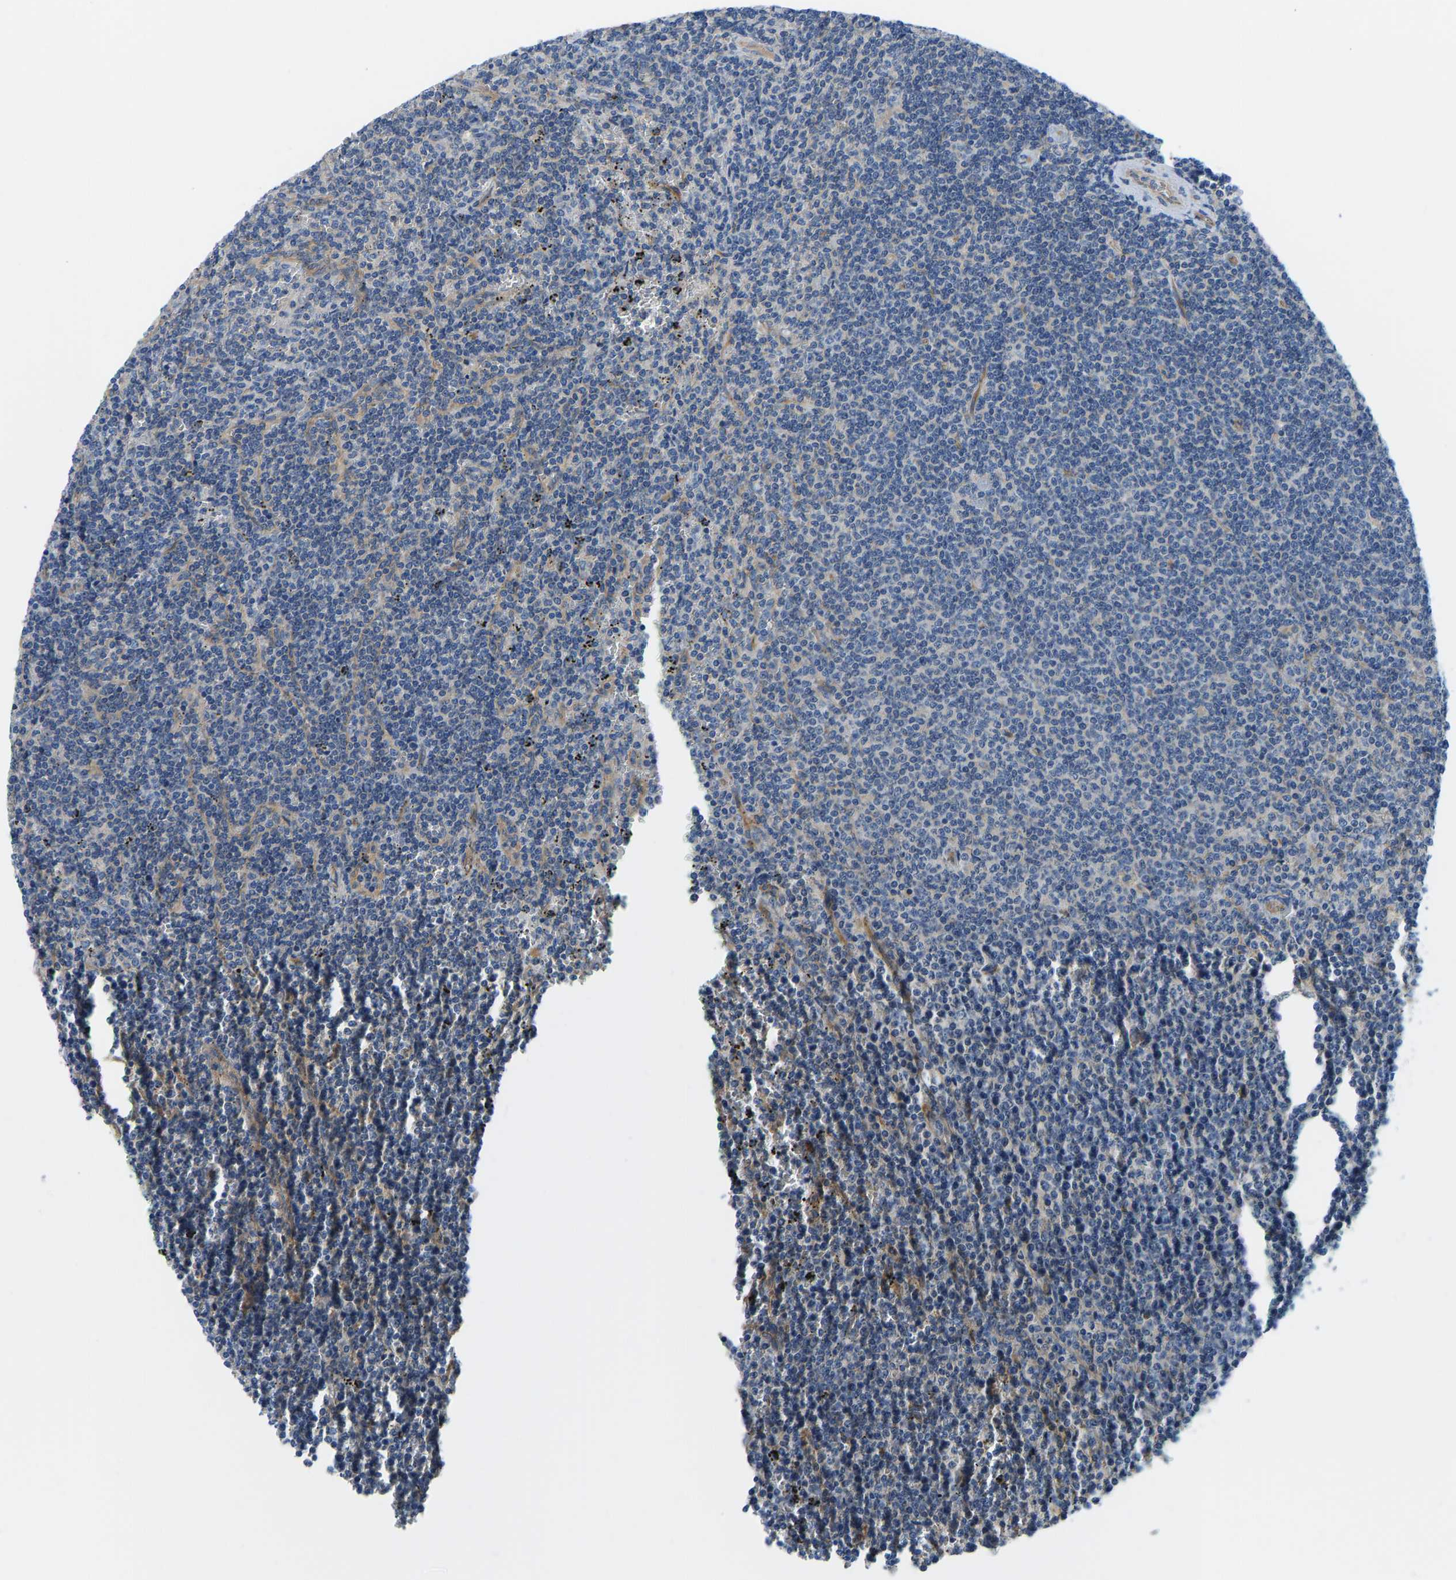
{"staining": {"intensity": "negative", "quantity": "none", "location": "none"}, "tissue": "lymphoma", "cell_type": "Tumor cells", "image_type": "cancer", "snomed": [{"axis": "morphology", "description": "Malignant lymphoma, non-Hodgkin's type, Low grade"}, {"axis": "topography", "description": "Spleen"}], "caption": "An immunohistochemistry (IHC) histopathology image of low-grade malignant lymphoma, non-Hodgkin's type is shown. There is no staining in tumor cells of low-grade malignant lymphoma, non-Hodgkin's type.", "gene": "CHAD", "patient": {"sex": "female", "age": 50}}